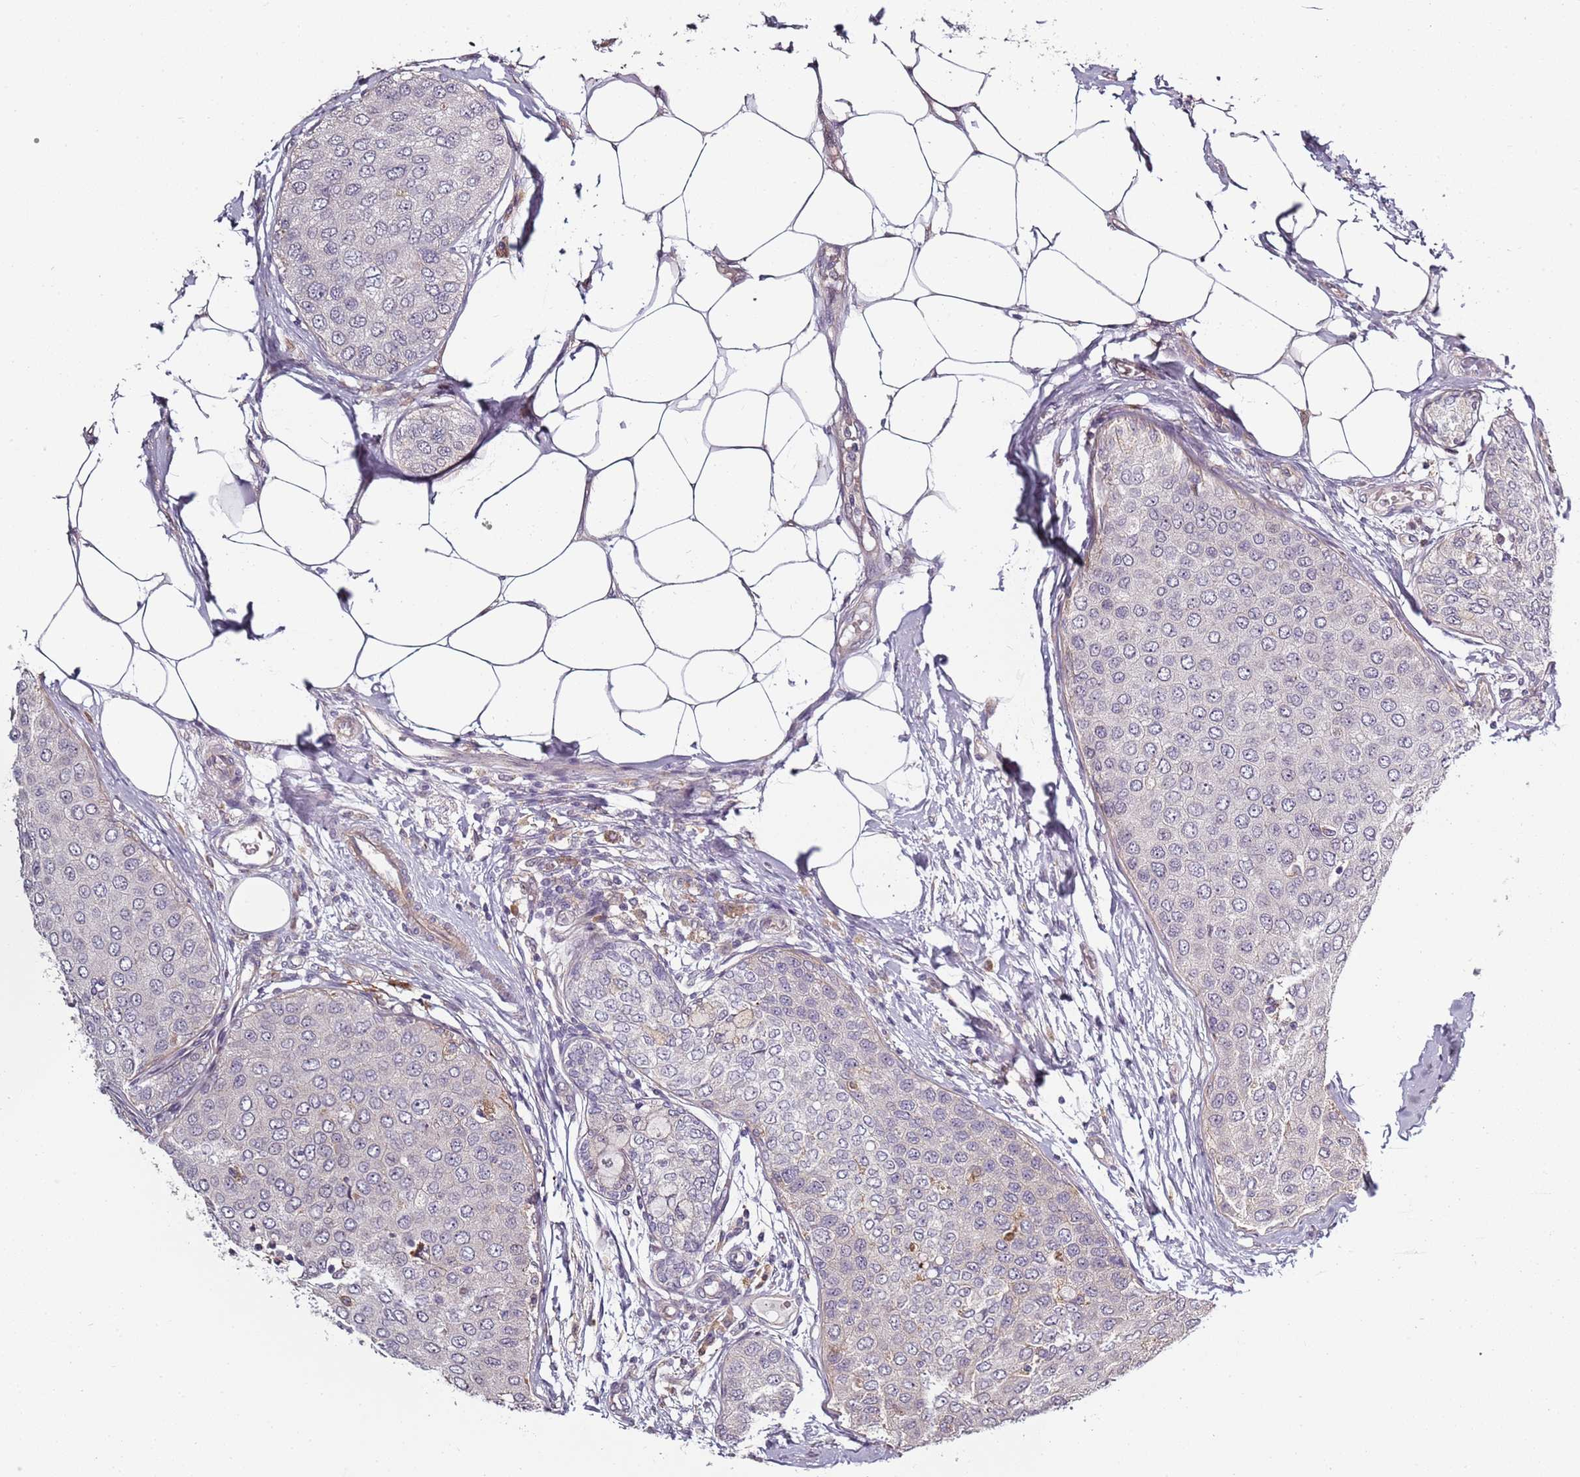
{"staining": {"intensity": "negative", "quantity": "none", "location": "none"}, "tissue": "breast cancer", "cell_type": "Tumor cells", "image_type": "cancer", "snomed": [{"axis": "morphology", "description": "Duct carcinoma"}, {"axis": "topography", "description": "Breast"}], "caption": "IHC image of neoplastic tissue: breast cancer stained with DAB (3,3'-diaminobenzidine) reveals no significant protein positivity in tumor cells.", "gene": "CC2D2B", "patient": {"sex": "female", "age": 72}}